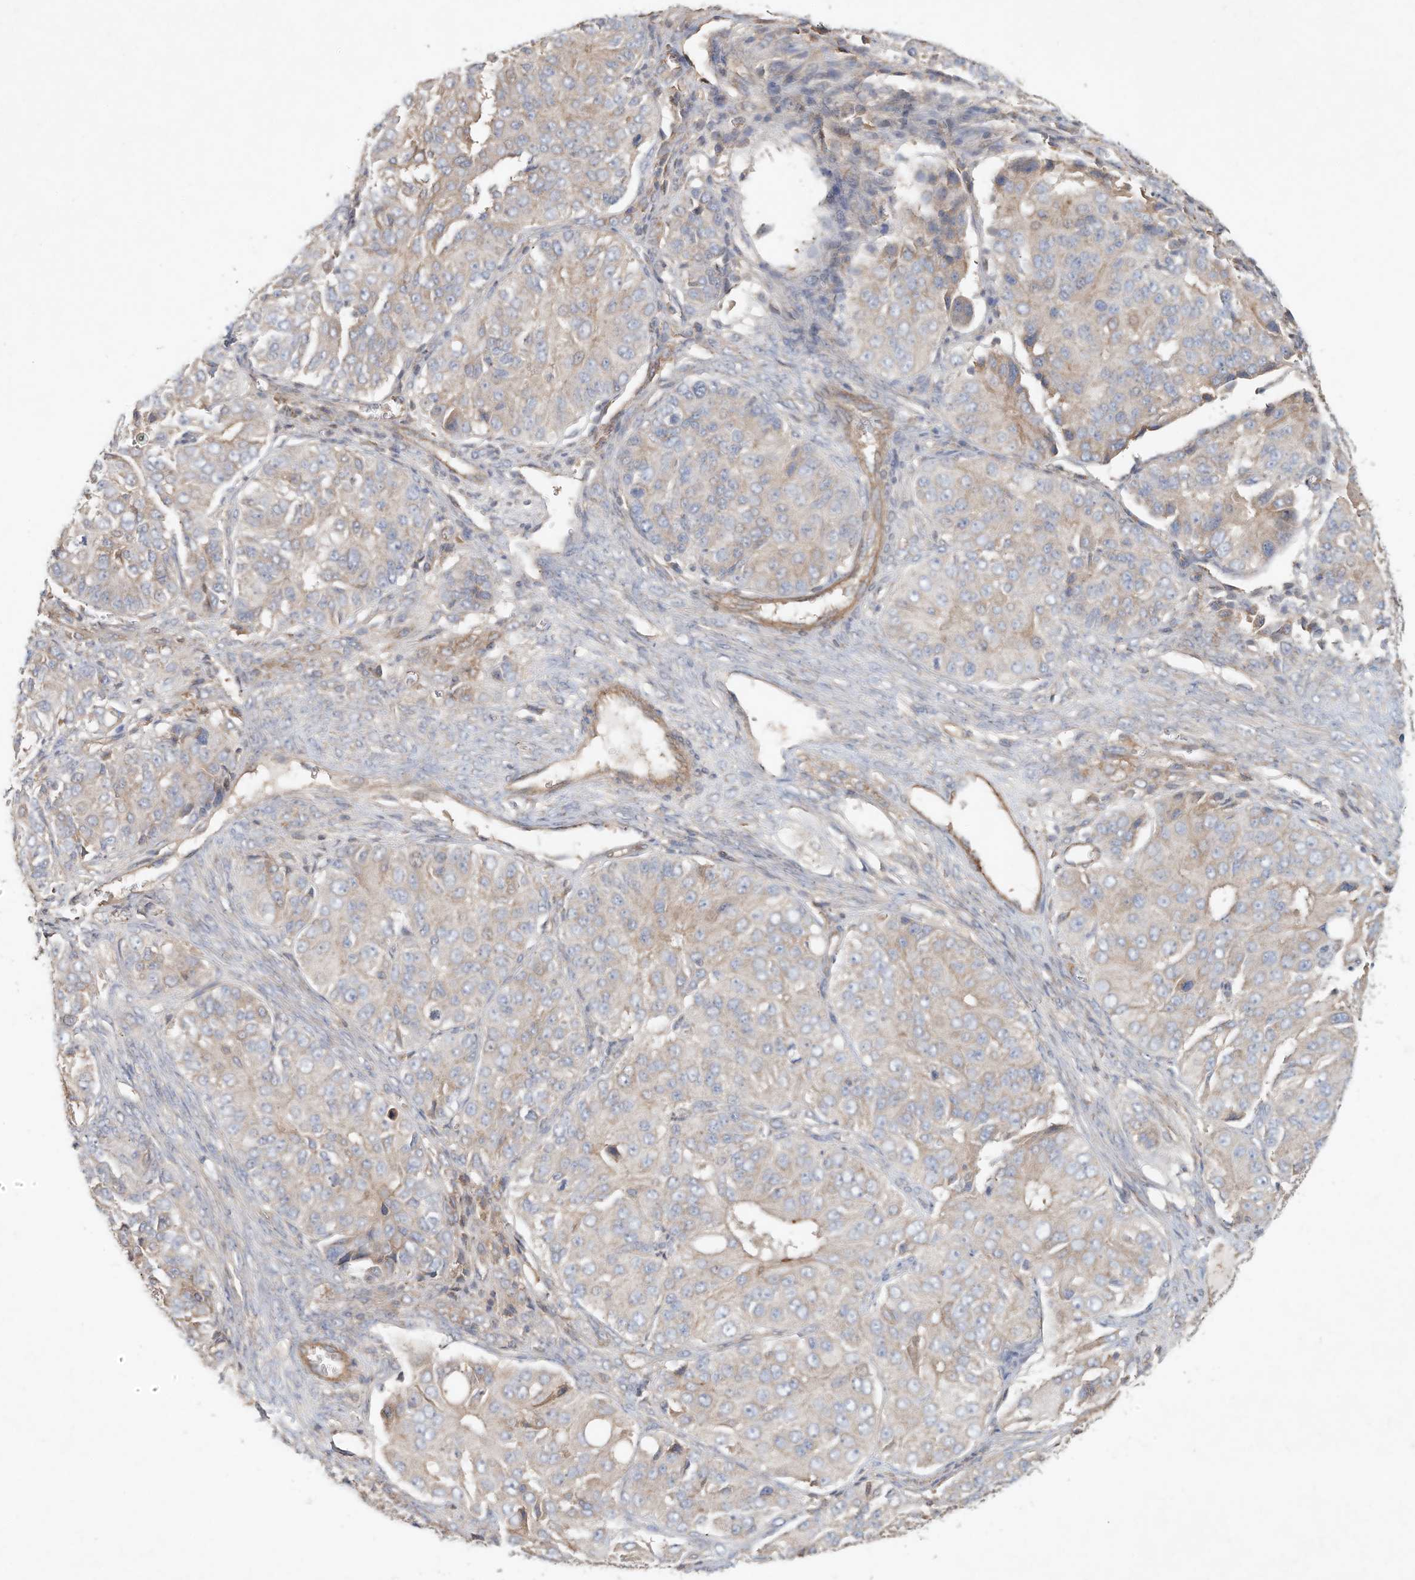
{"staining": {"intensity": "weak", "quantity": "<25%", "location": "cytoplasmic/membranous"}, "tissue": "ovarian cancer", "cell_type": "Tumor cells", "image_type": "cancer", "snomed": [{"axis": "morphology", "description": "Carcinoma, endometroid"}, {"axis": "topography", "description": "Ovary"}], "caption": "The histopathology image shows no staining of tumor cells in ovarian endometroid carcinoma. (Stains: DAB immunohistochemistry with hematoxylin counter stain, Microscopy: brightfield microscopy at high magnification).", "gene": "HTR5A", "patient": {"sex": "female", "age": 51}}